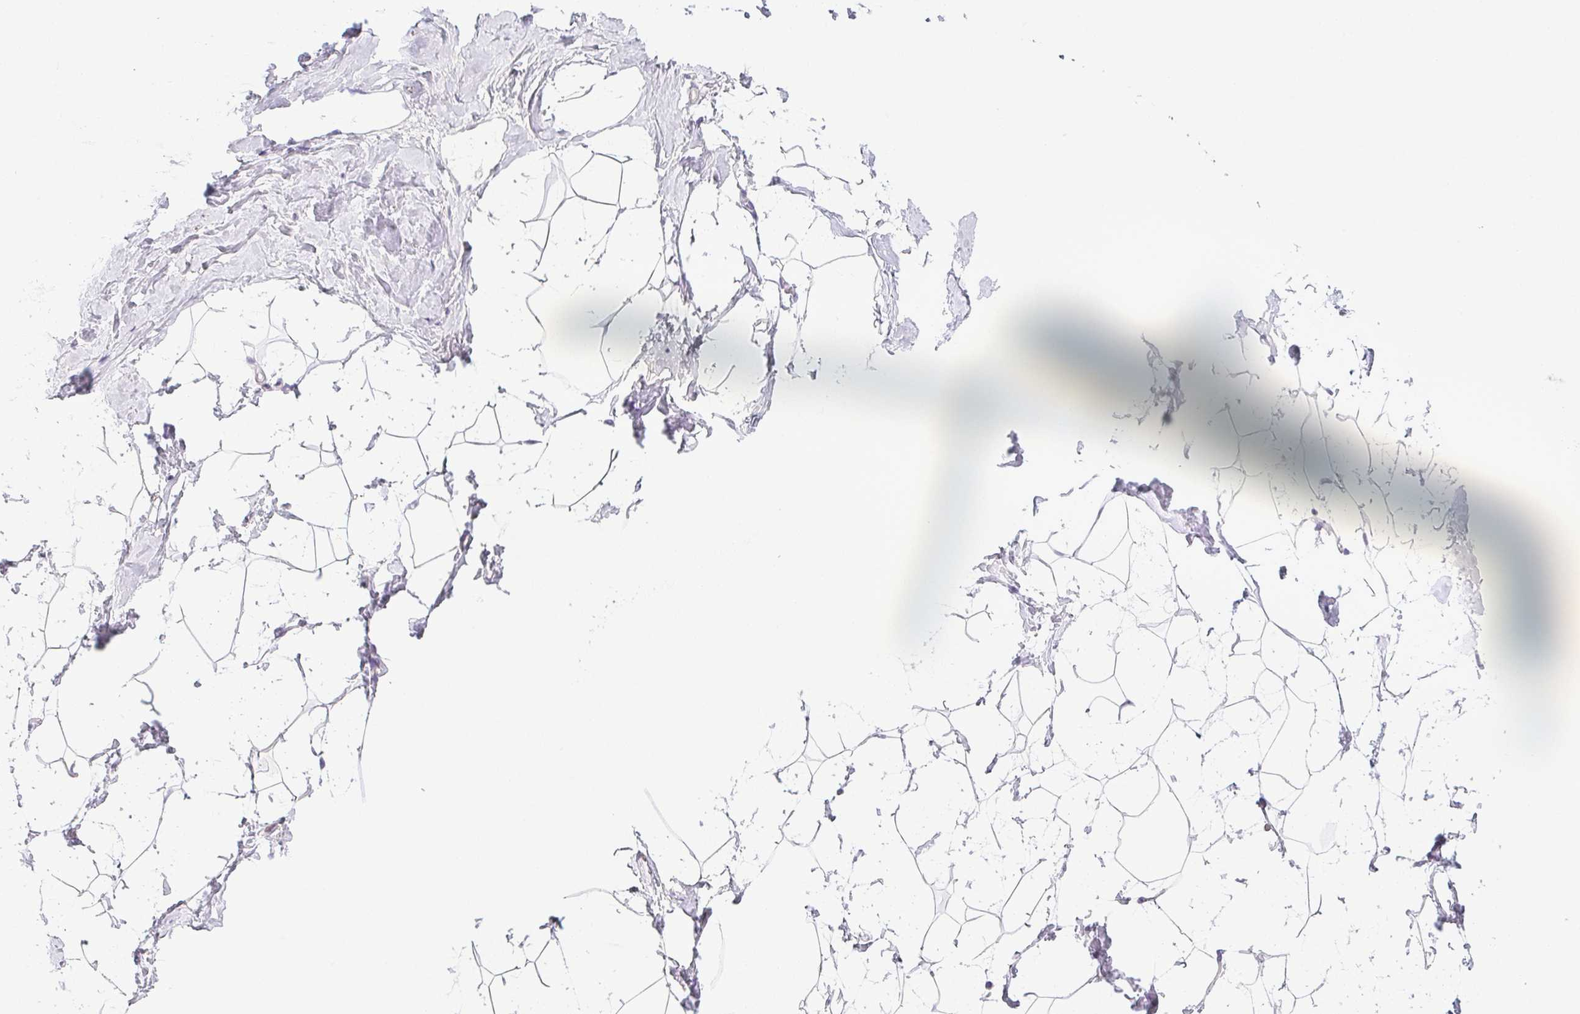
{"staining": {"intensity": "negative", "quantity": "none", "location": "none"}, "tissue": "breast", "cell_type": "Adipocytes", "image_type": "normal", "snomed": [{"axis": "morphology", "description": "Normal tissue, NOS"}, {"axis": "topography", "description": "Breast"}], "caption": "Immunohistochemistry of normal human breast shows no positivity in adipocytes.", "gene": "VTN", "patient": {"sex": "female", "age": 32}}